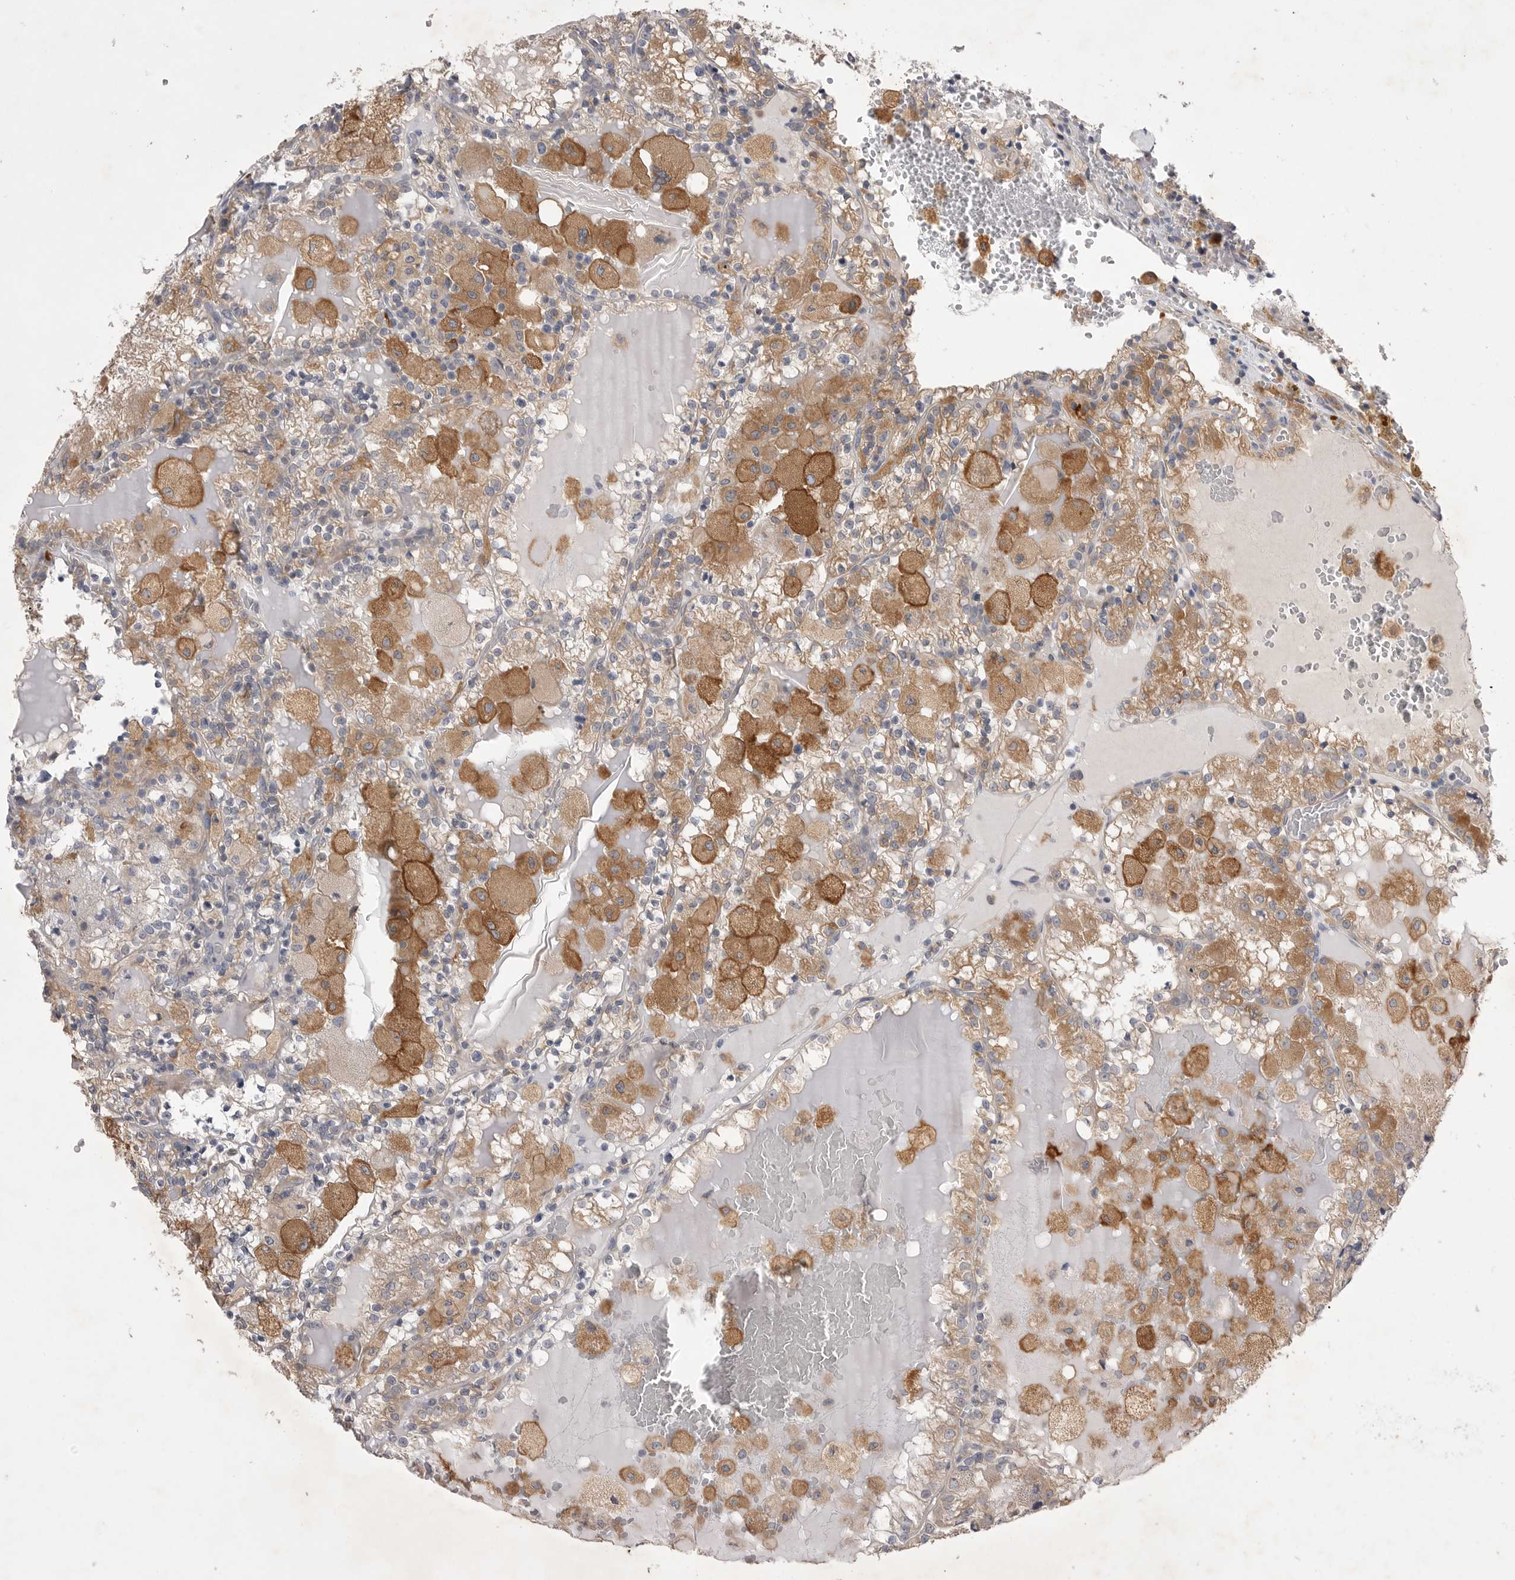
{"staining": {"intensity": "moderate", "quantity": "25%-75%", "location": "cytoplasmic/membranous"}, "tissue": "renal cancer", "cell_type": "Tumor cells", "image_type": "cancer", "snomed": [{"axis": "morphology", "description": "Adenocarcinoma, NOS"}, {"axis": "topography", "description": "Kidney"}], "caption": "DAB immunohistochemical staining of human renal adenocarcinoma demonstrates moderate cytoplasmic/membranous protein positivity in approximately 25%-75% of tumor cells.", "gene": "VAC14", "patient": {"sex": "female", "age": 56}}